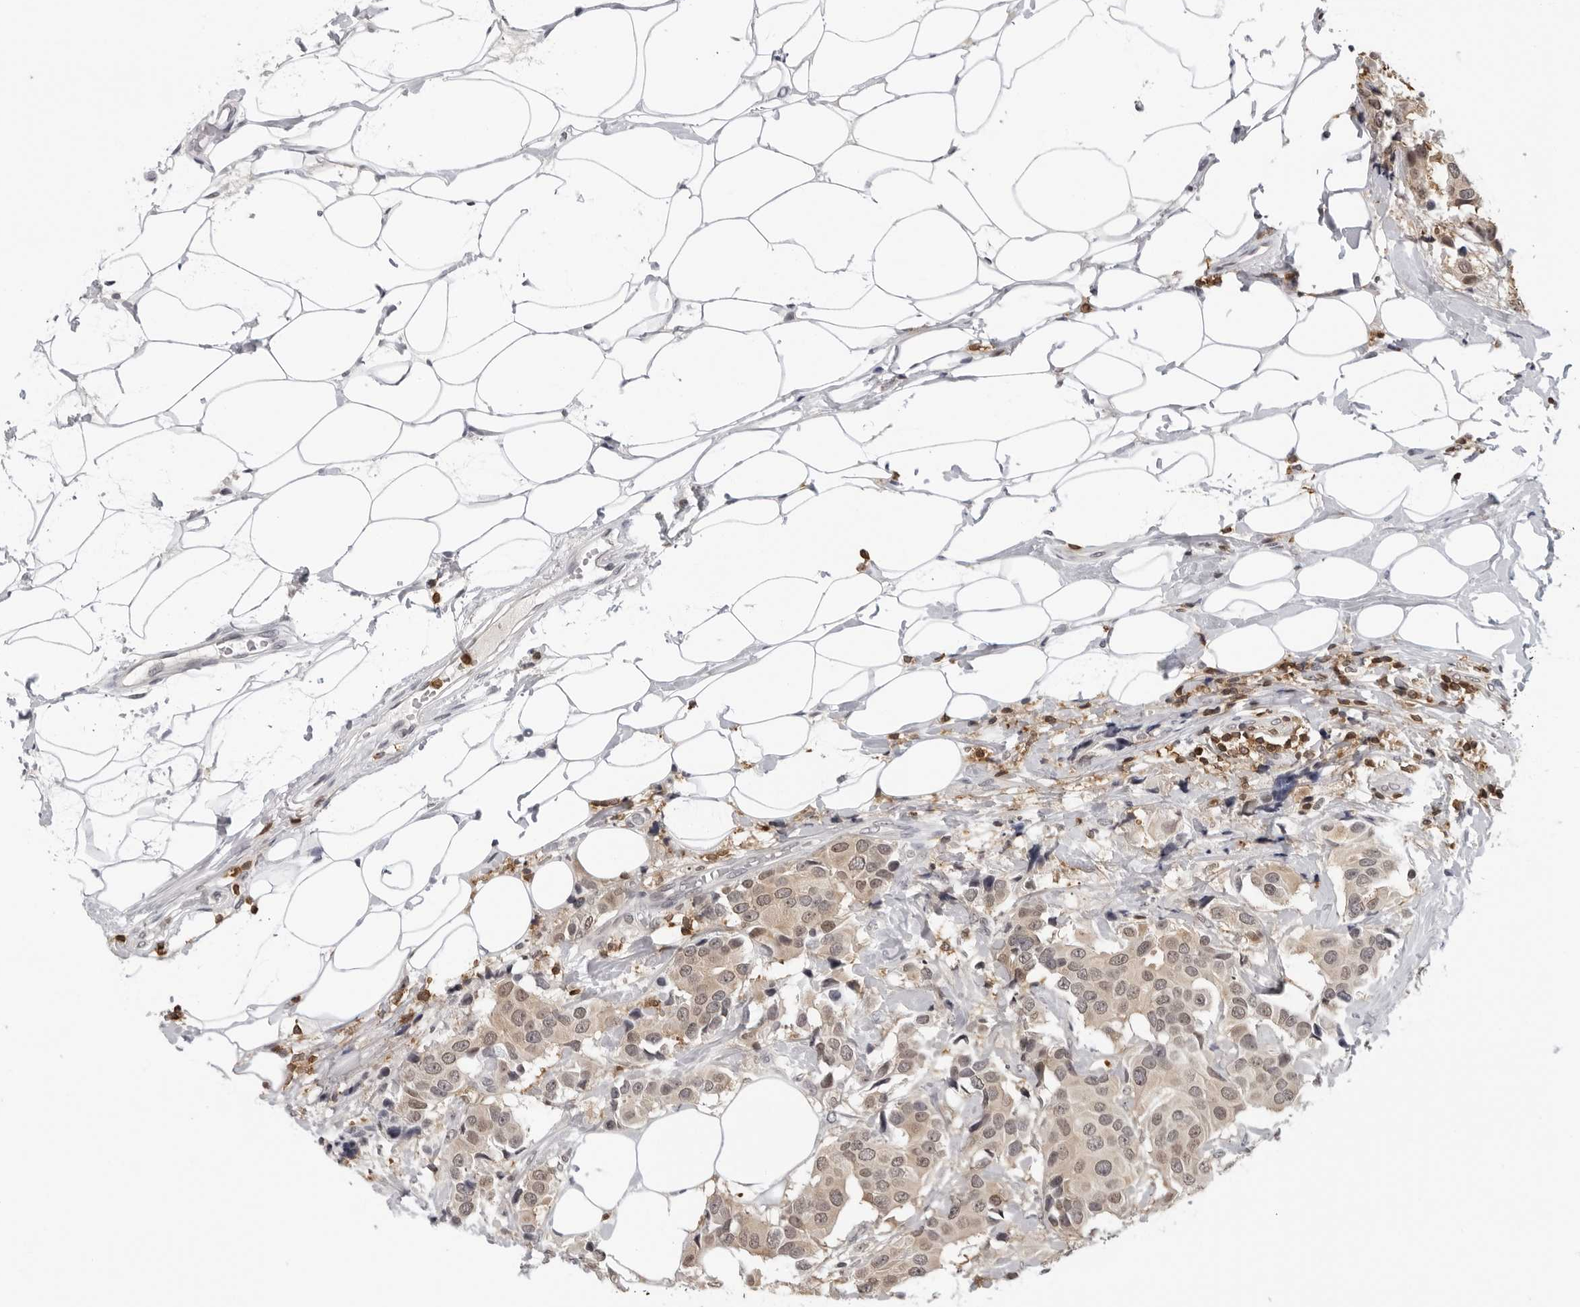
{"staining": {"intensity": "weak", "quantity": ">75%", "location": "cytoplasmic/membranous,nuclear"}, "tissue": "breast cancer", "cell_type": "Tumor cells", "image_type": "cancer", "snomed": [{"axis": "morphology", "description": "Normal tissue, NOS"}, {"axis": "morphology", "description": "Duct carcinoma"}, {"axis": "topography", "description": "Breast"}], "caption": "Immunohistochemical staining of breast cancer shows low levels of weak cytoplasmic/membranous and nuclear protein positivity in about >75% of tumor cells.", "gene": "HSPH1", "patient": {"sex": "female", "age": 39}}